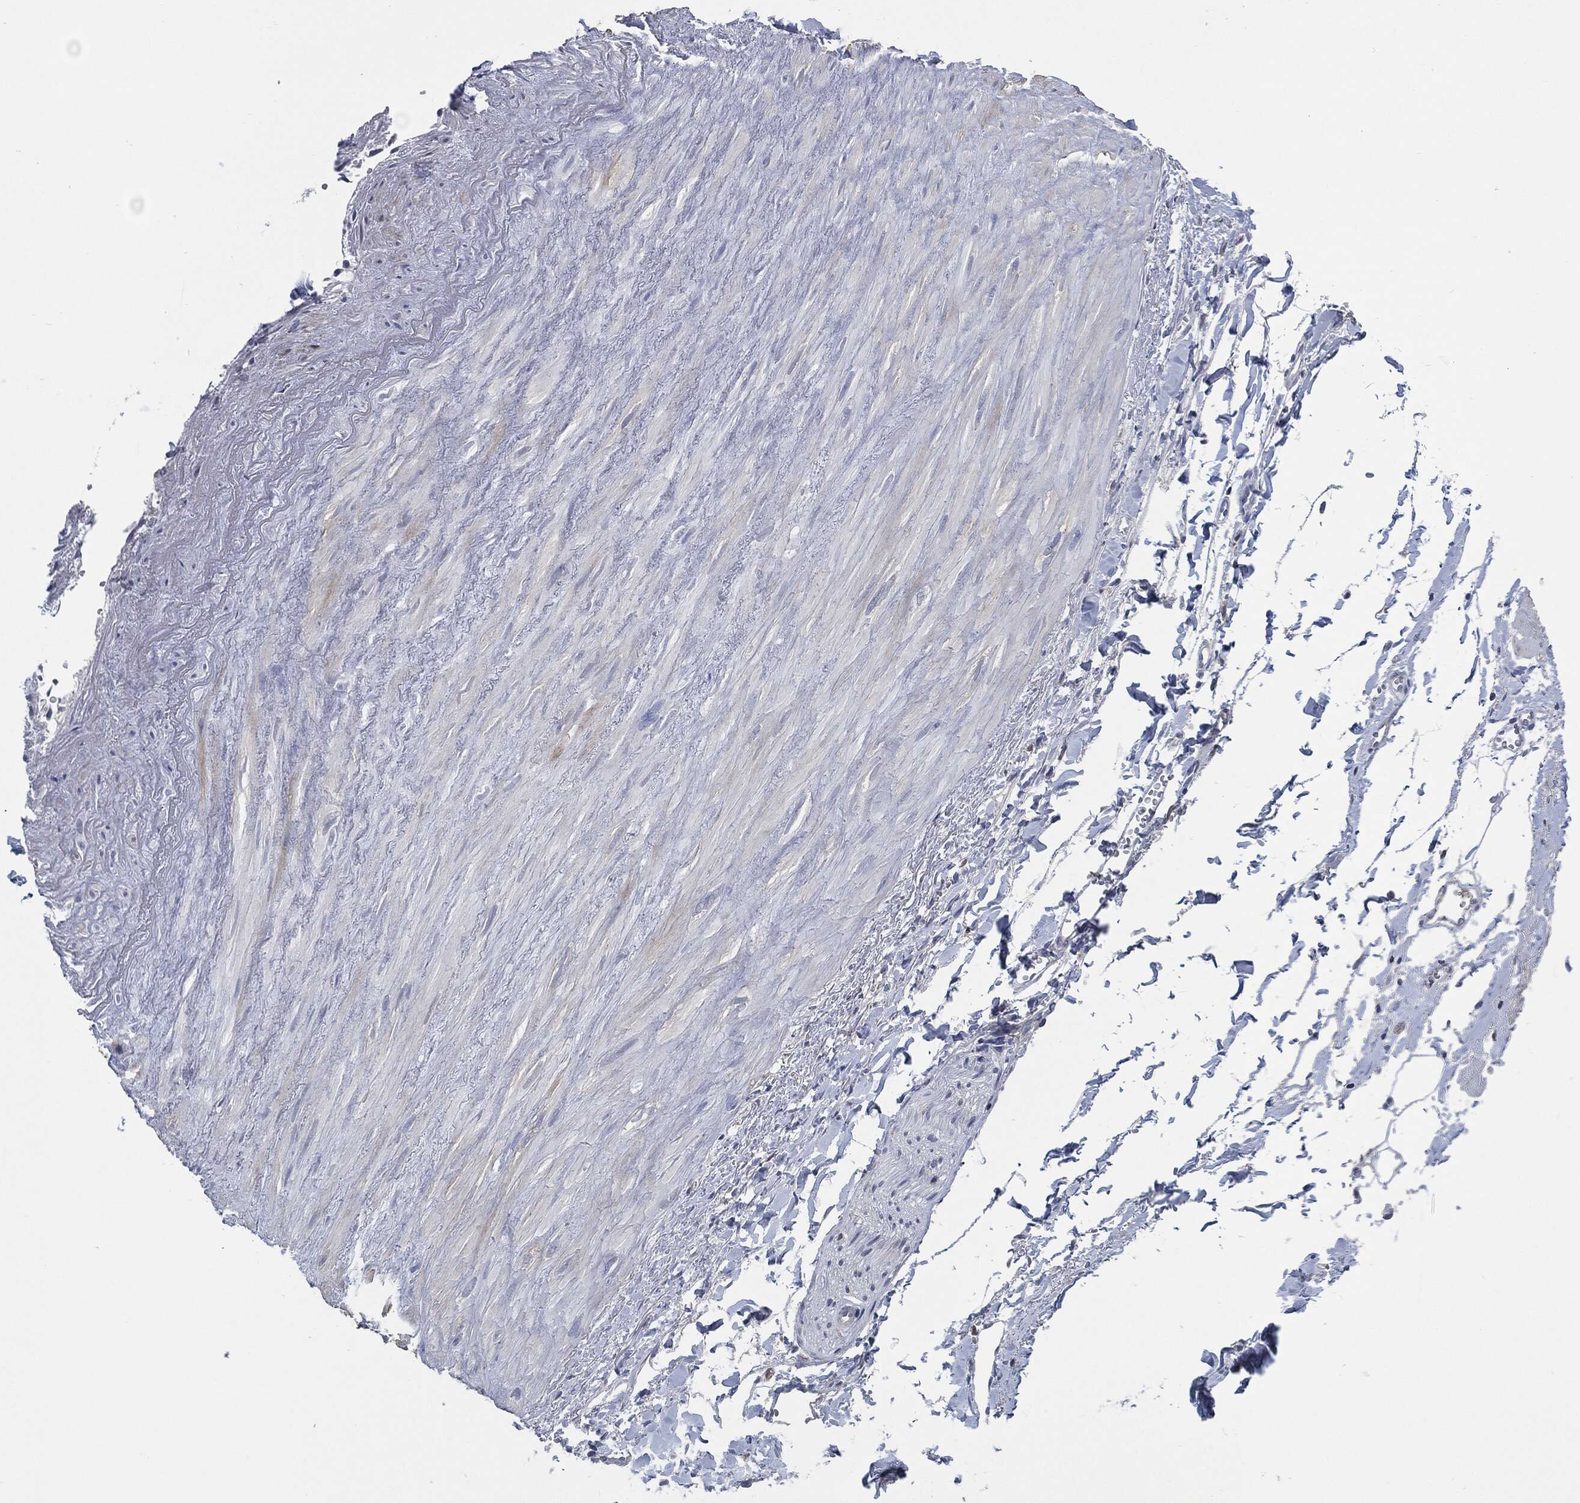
{"staining": {"intensity": "negative", "quantity": "none", "location": "none"}, "tissue": "soft tissue", "cell_type": "Fibroblasts", "image_type": "normal", "snomed": [{"axis": "morphology", "description": "Normal tissue, NOS"}, {"axis": "morphology", "description": "Adenocarcinoma, NOS"}, {"axis": "topography", "description": "Pancreas"}, {"axis": "topography", "description": "Peripheral nerve tissue"}], "caption": "Immunohistochemistry (IHC) of benign human soft tissue displays no expression in fibroblasts. (DAB IHC with hematoxylin counter stain).", "gene": "IL2RG", "patient": {"sex": "male", "age": 61}}